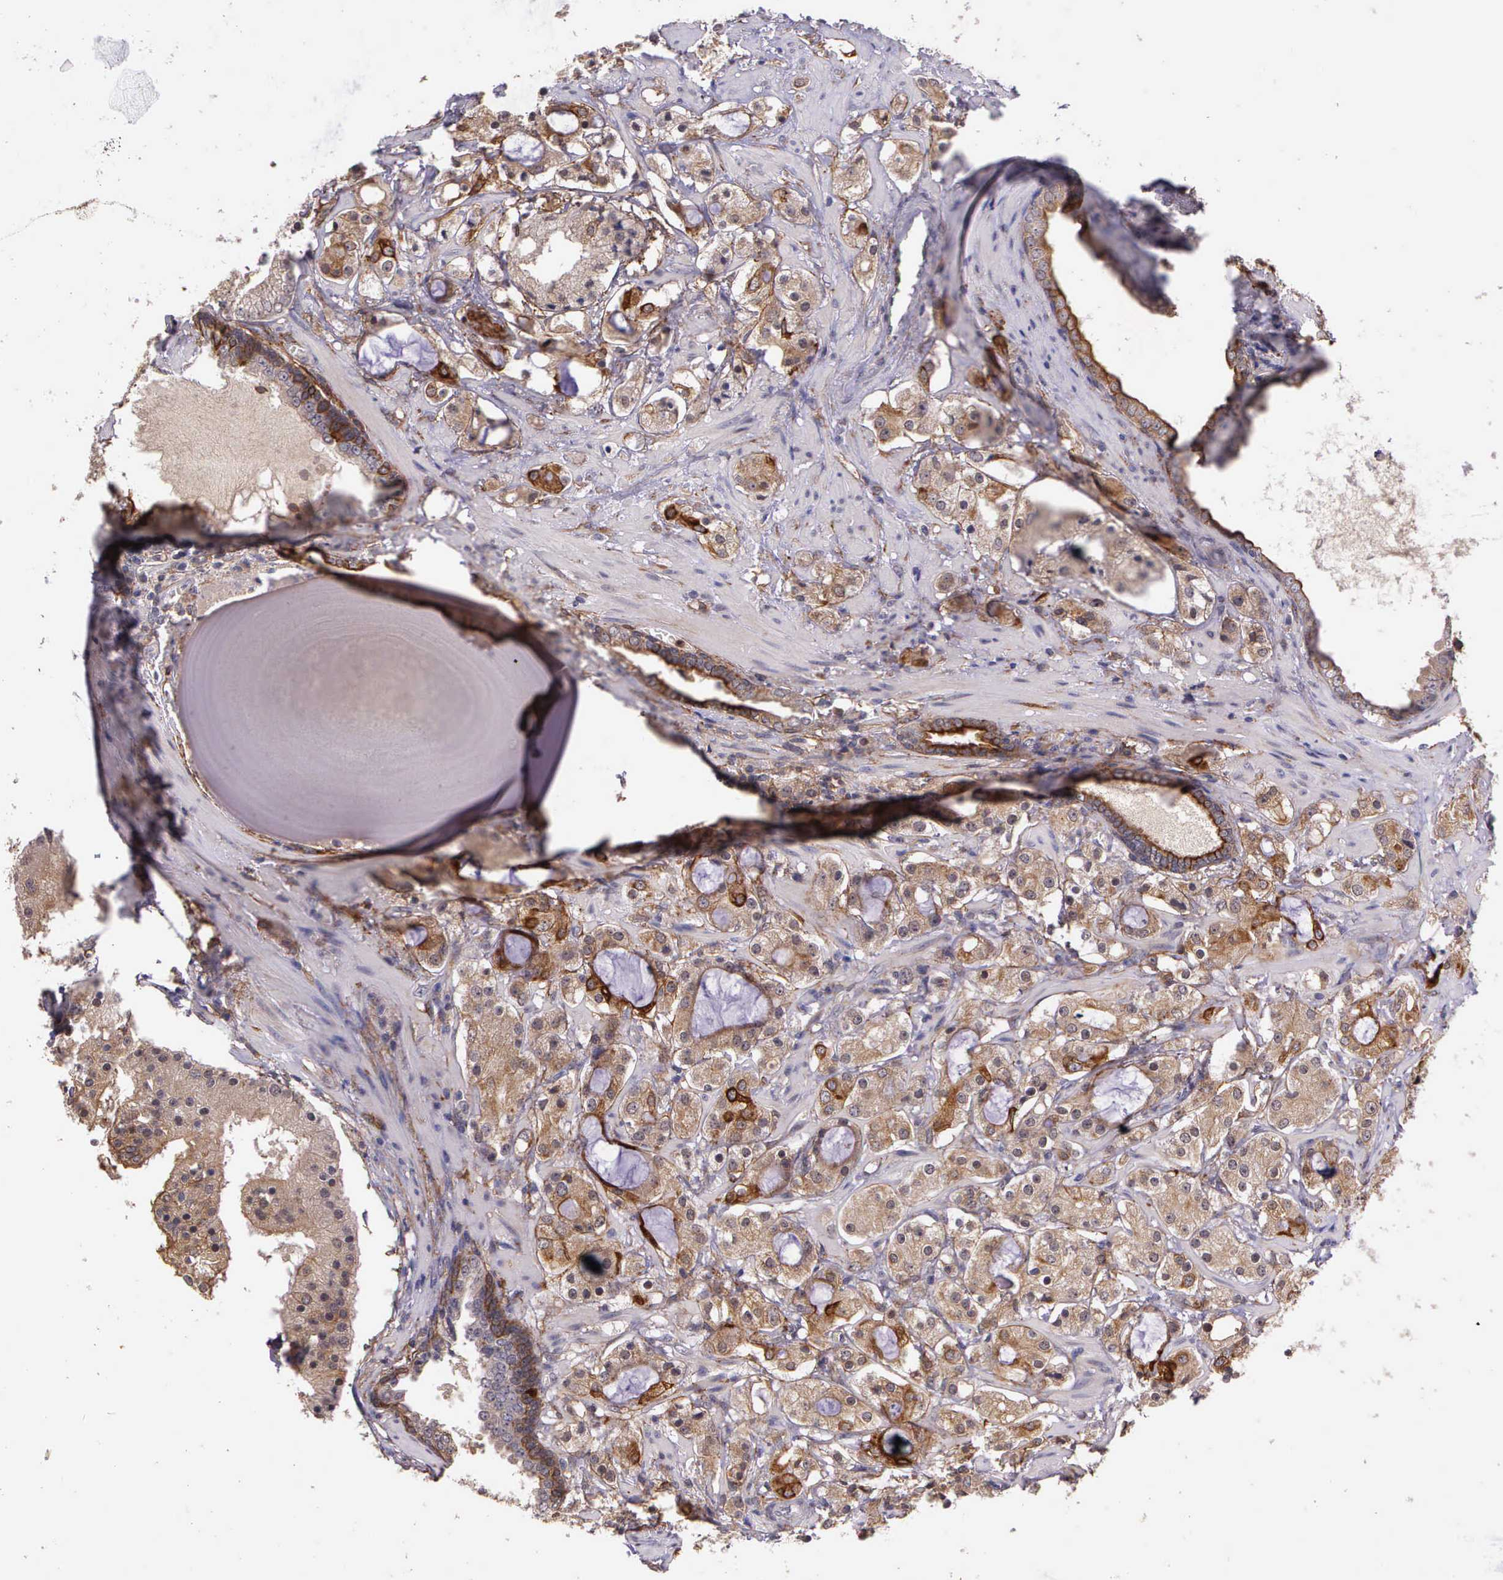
{"staining": {"intensity": "moderate", "quantity": ">75%", "location": "cytoplasmic/membranous"}, "tissue": "prostate cancer", "cell_type": "Tumor cells", "image_type": "cancer", "snomed": [{"axis": "morphology", "description": "Adenocarcinoma, High grade"}, {"axis": "topography", "description": "Prostate"}], "caption": "This image displays immunohistochemistry staining of human prostate cancer (adenocarcinoma (high-grade)), with medium moderate cytoplasmic/membranous expression in approximately >75% of tumor cells.", "gene": "PRICKLE3", "patient": {"sex": "male", "age": 68}}